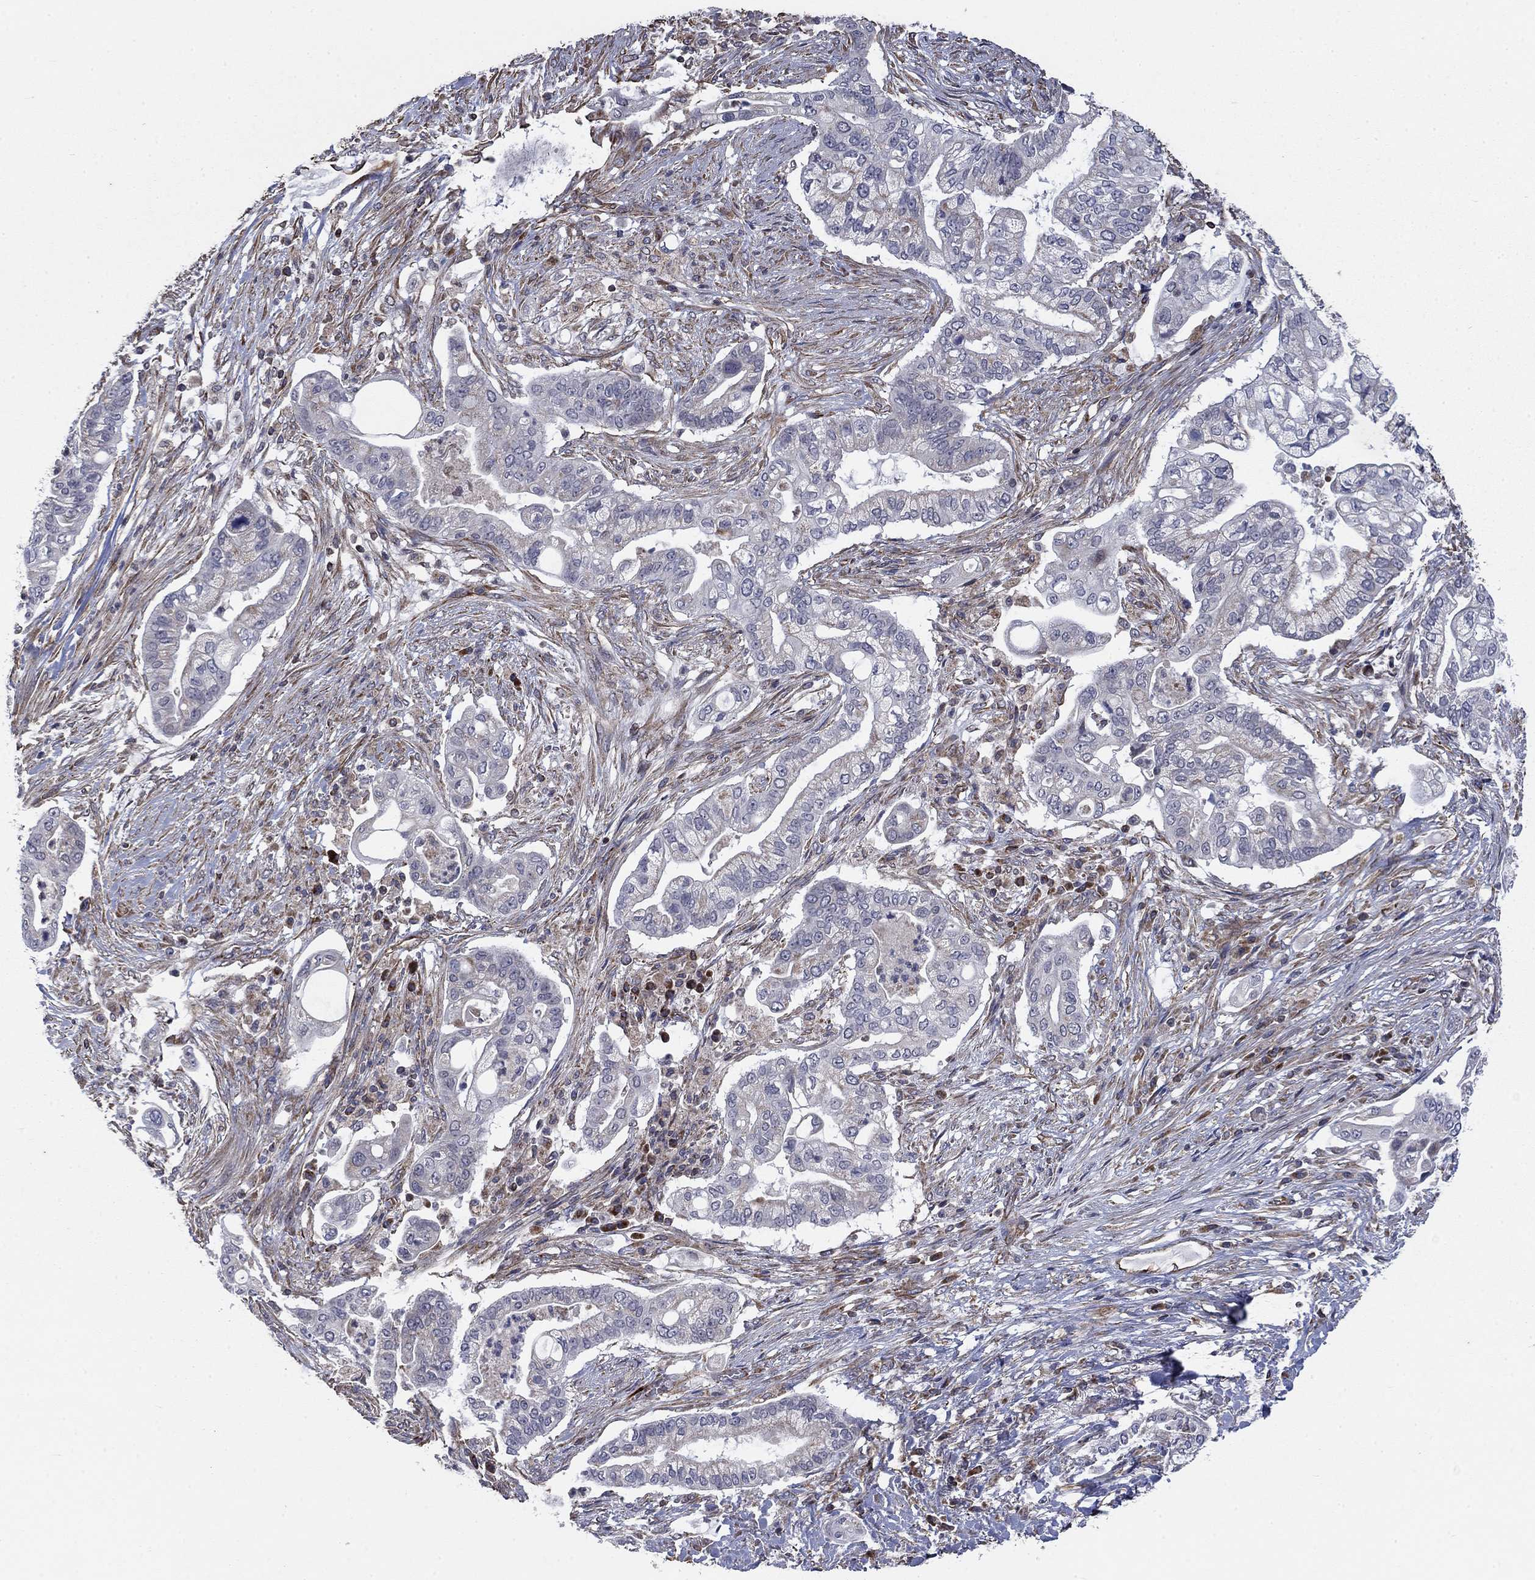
{"staining": {"intensity": "negative", "quantity": "none", "location": "none"}, "tissue": "pancreatic cancer", "cell_type": "Tumor cells", "image_type": "cancer", "snomed": [{"axis": "morphology", "description": "Adenocarcinoma, NOS"}, {"axis": "topography", "description": "Pancreas"}], "caption": "Immunohistochemistry (IHC) of human pancreatic adenocarcinoma displays no staining in tumor cells.", "gene": "NDUFC1", "patient": {"sex": "female", "age": 69}}